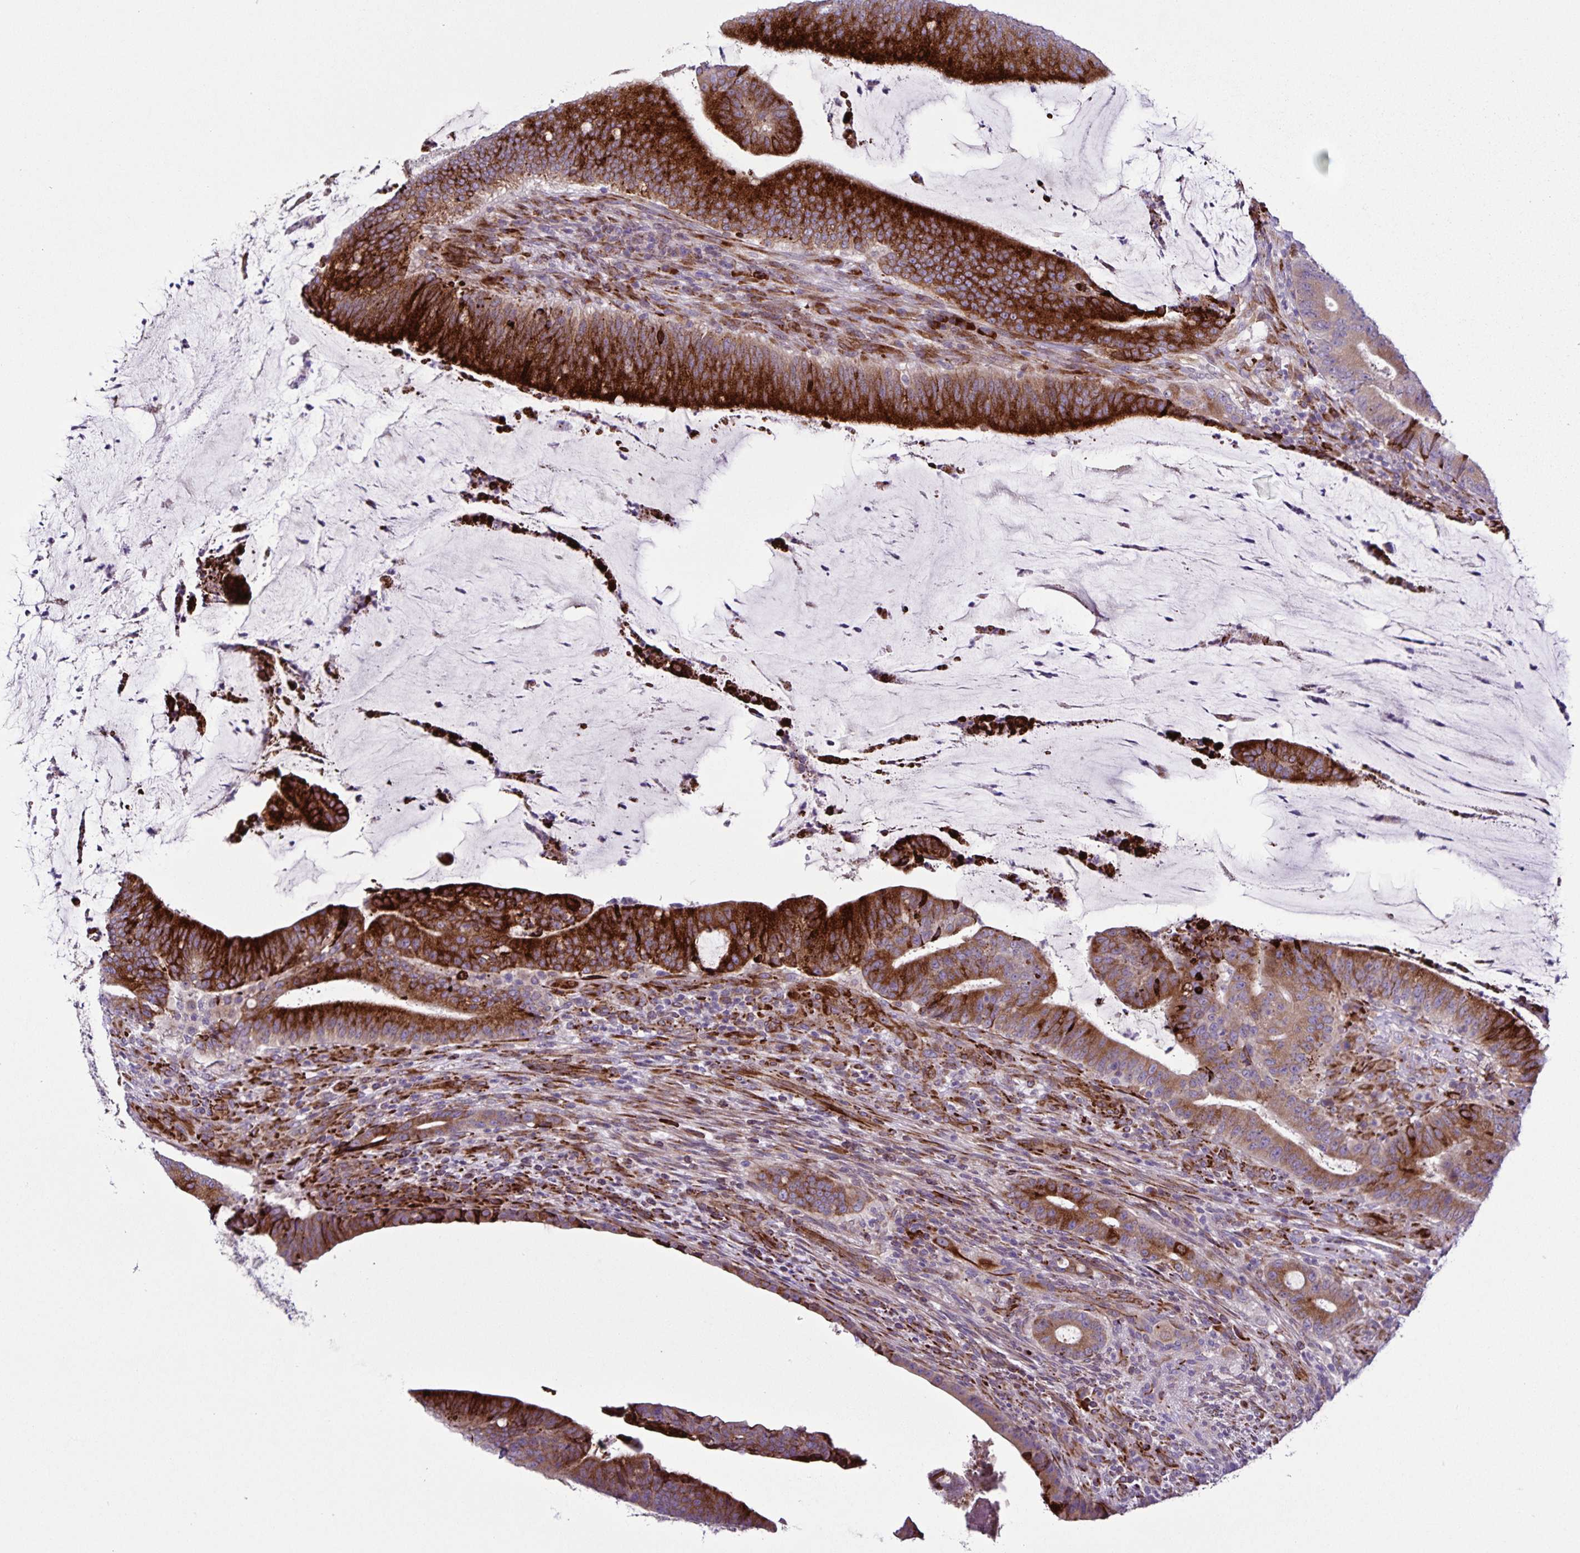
{"staining": {"intensity": "strong", "quantity": ">75%", "location": "cytoplasmic/membranous"}, "tissue": "colorectal cancer", "cell_type": "Tumor cells", "image_type": "cancer", "snomed": [{"axis": "morphology", "description": "Adenocarcinoma, NOS"}, {"axis": "topography", "description": "Colon"}], "caption": "IHC (DAB (3,3'-diaminobenzidine)) staining of colorectal adenocarcinoma reveals strong cytoplasmic/membranous protein expression in about >75% of tumor cells.", "gene": "OSBPL5", "patient": {"sex": "female", "age": 43}}